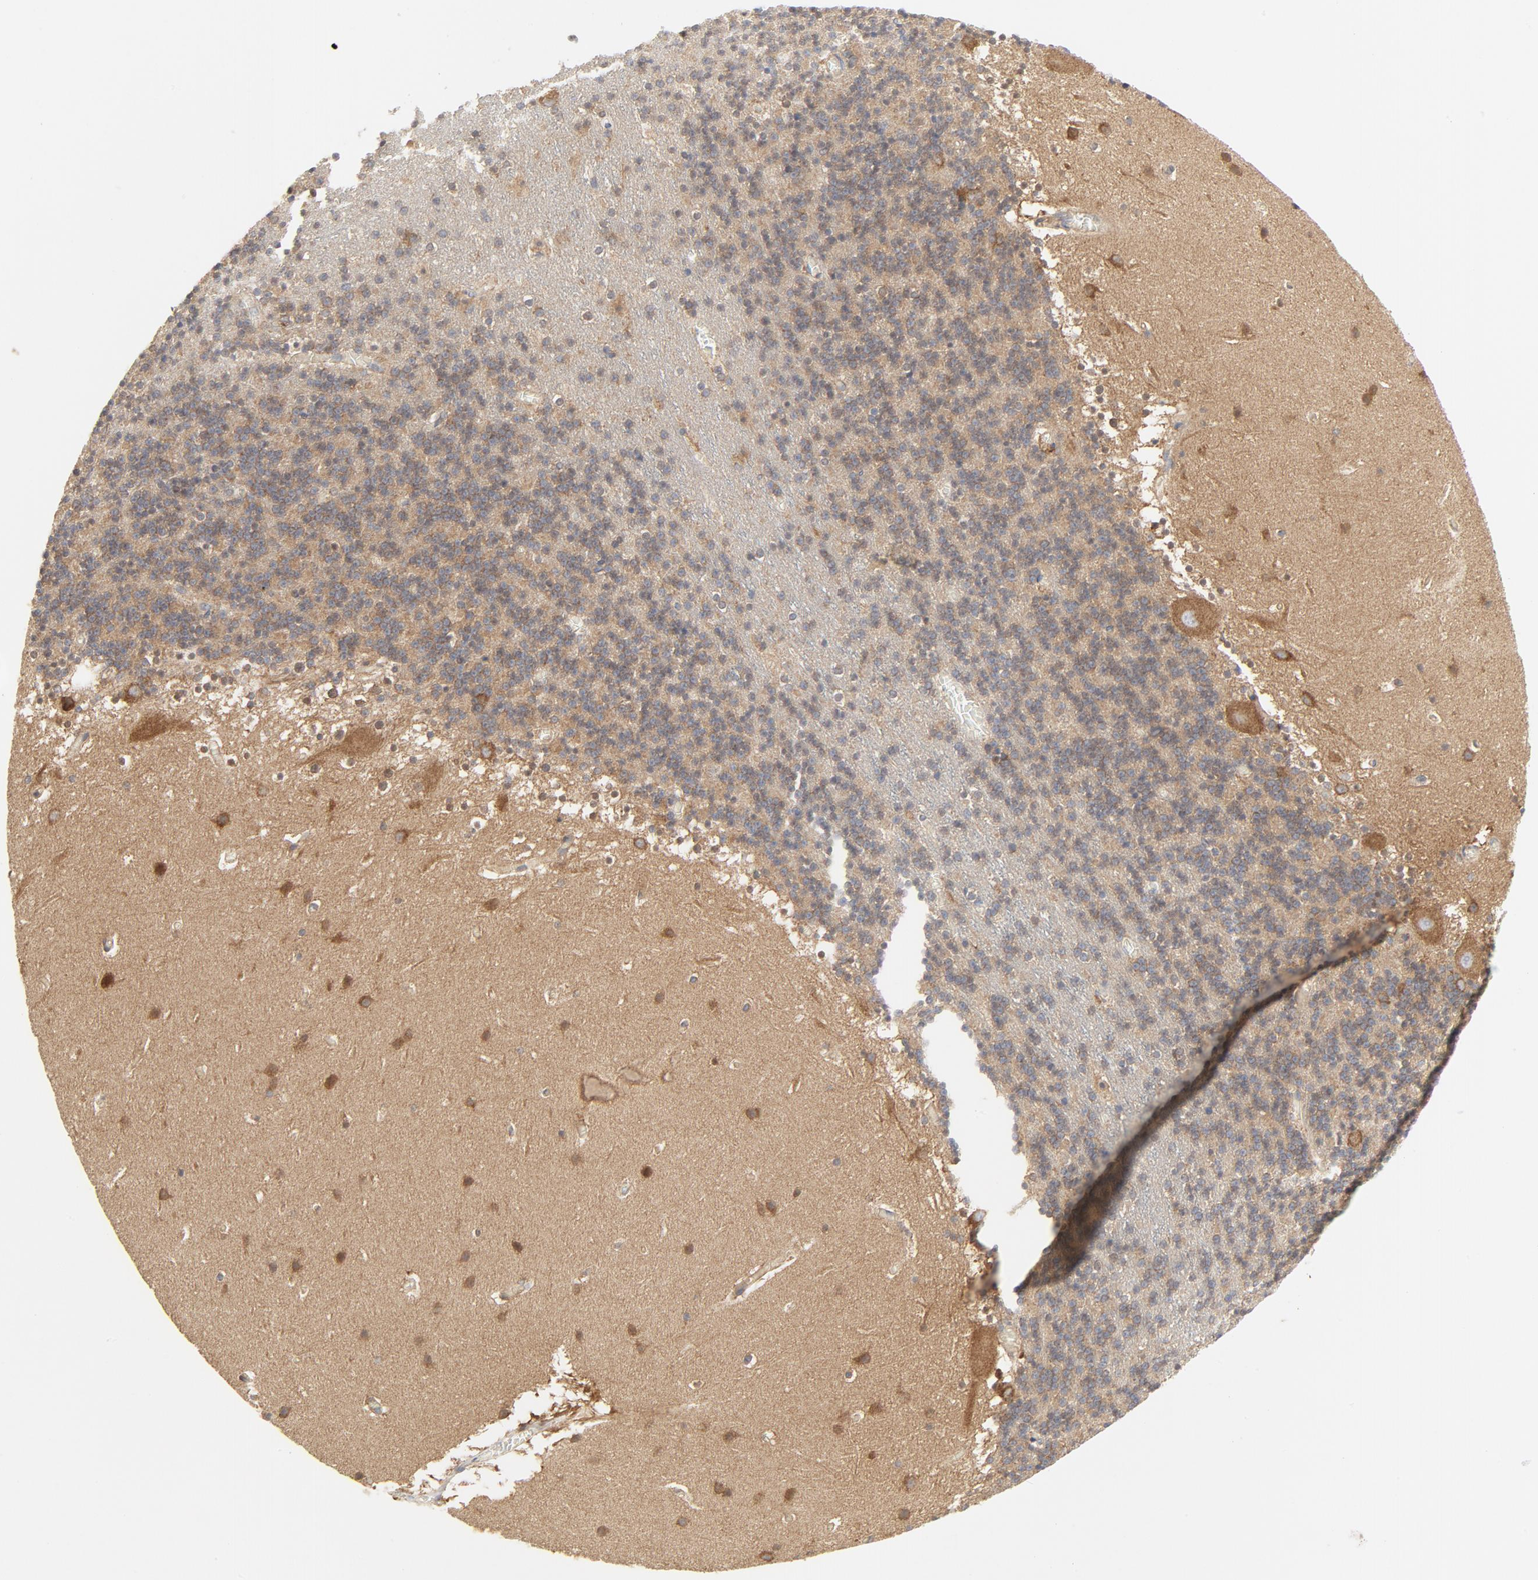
{"staining": {"intensity": "moderate", "quantity": "<25%", "location": "cytoplasmic/membranous"}, "tissue": "cerebellum", "cell_type": "Cells in granular layer", "image_type": "normal", "snomed": [{"axis": "morphology", "description": "Normal tissue, NOS"}, {"axis": "topography", "description": "Cerebellum"}], "caption": "DAB immunohistochemical staining of unremarkable cerebellum demonstrates moderate cytoplasmic/membranous protein positivity in approximately <25% of cells in granular layer. The protein is shown in brown color, while the nuclei are stained blue.", "gene": "RABEP1", "patient": {"sex": "male", "age": 45}}